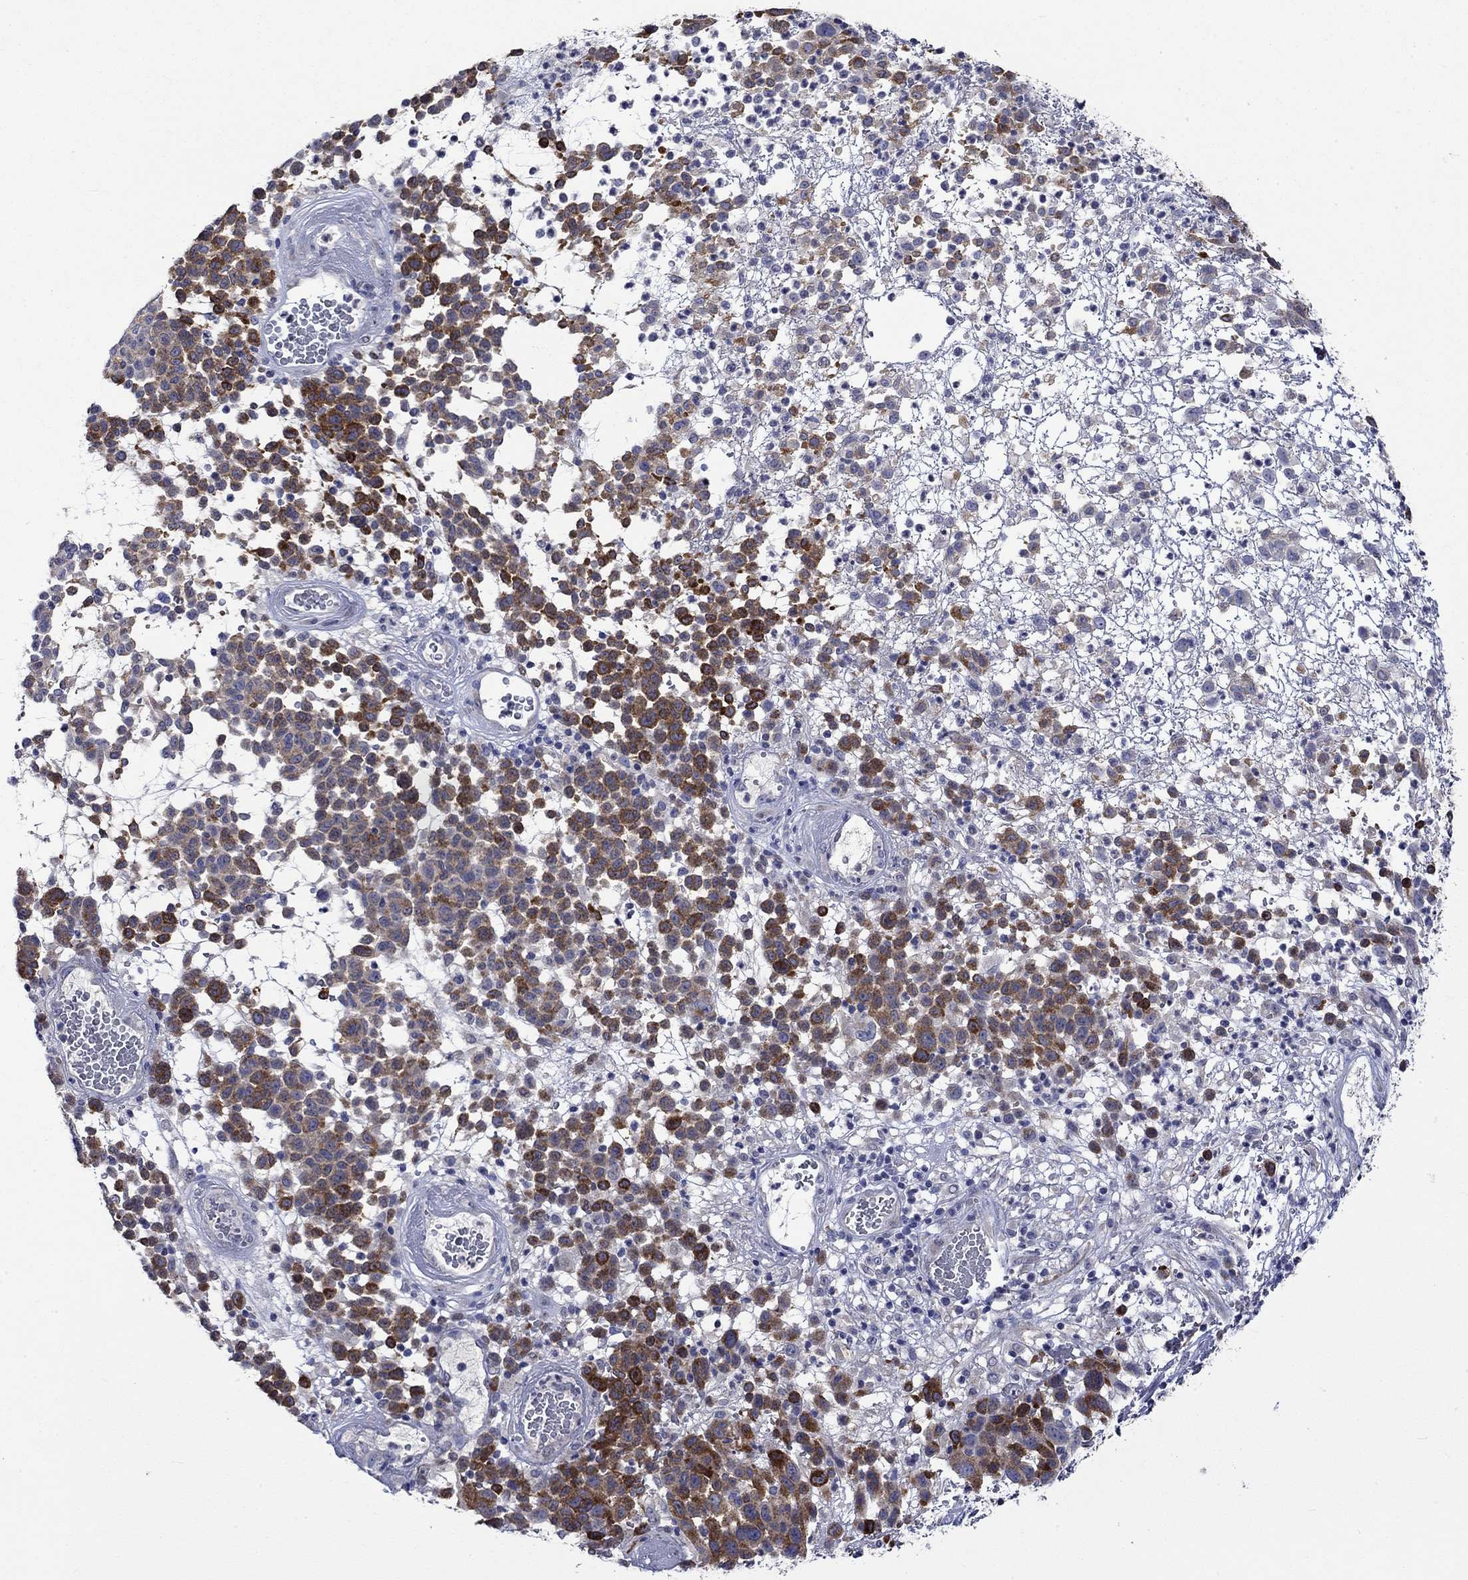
{"staining": {"intensity": "strong", "quantity": "<25%", "location": "cytoplasmic/membranous"}, "tissue": "melanoma", "cell_type": "Tumor cells", "image_type": "cancer", "snomed": [{"axis": "morphology", "description": "Malignant melanoma, NOS"}, {"axis": "topography", "description": "Skin"}], "caption": "Immunohistochemistry staining of melanoma, which displays medium levels of strong cytoplasmic/membranous expression in about <25% of tumor cells indicating strong cytoplasmic/membranous protein staining. The staining was performed using DAB (3,3'-diaminobenzidine) (brown) for protein detection and nuclei were counterstained in hematoxylin (blue).", "gene": "CRYAB", "patient": {"sex": "male", "age": 59}}